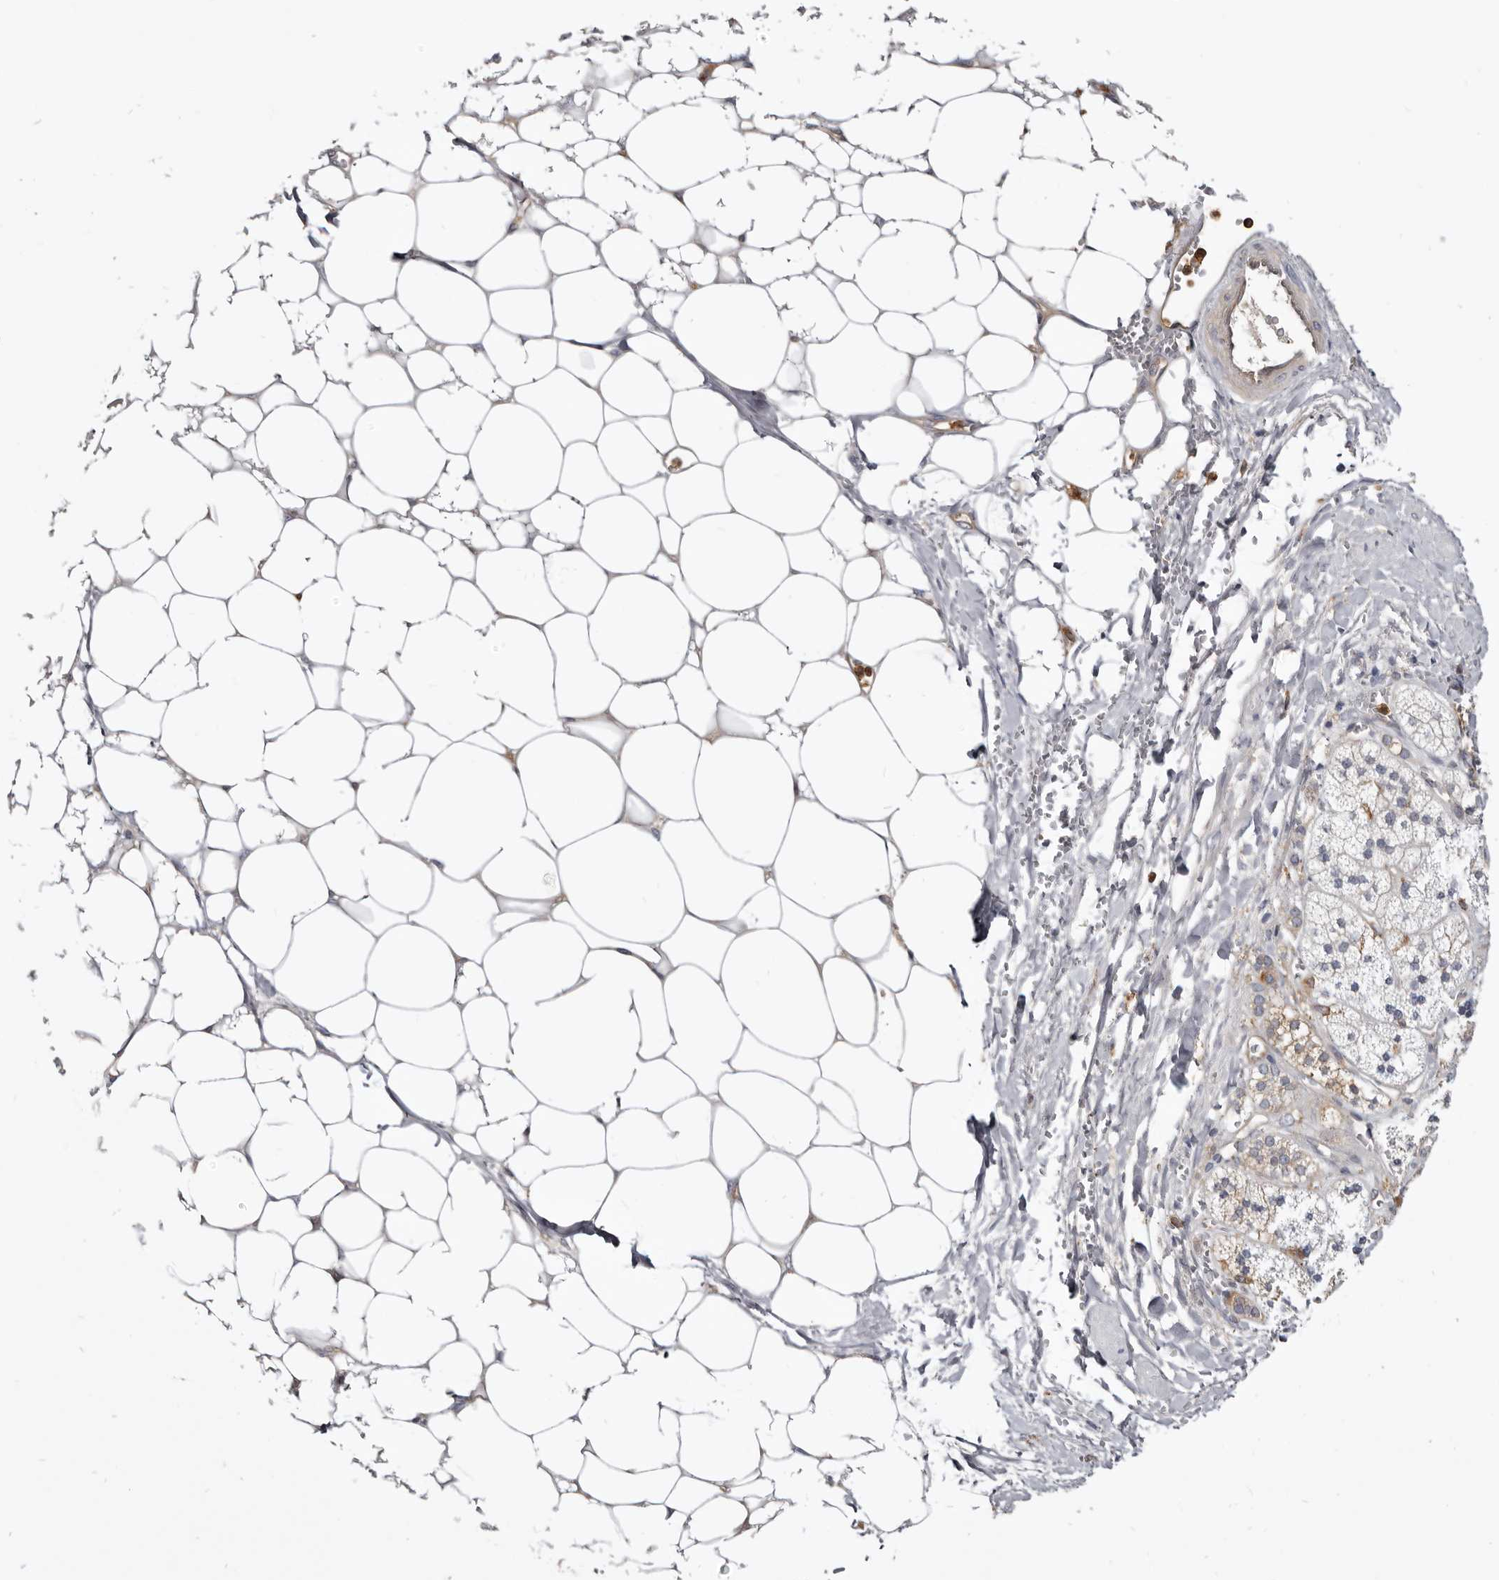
{"staining": {"intensity": "moderate", "quantity": "<25%", "location": "cytoplasmic/membranous"}, "tissue": "adrenal gland", "cell_type": "Glandular cells", "image_type": "normal", "snomed": [{"axis": "morphology", "description": "Normal tissue, NOS"}, {"axis": "topography", "description": "Adrenal gland"}], "caption": "Adrenal gland stained with DAB (3,3'-diaminobenzidine) immunohistochemistry (IHC) displays low levels of moderate cytoplasmic/membranous expression in approximately <25% of glandular cells. (DAB = brown stain, brightfield microscopy at high magnification).", "gene": "CBL", "patient": {"sex": "male", "age": 56}}